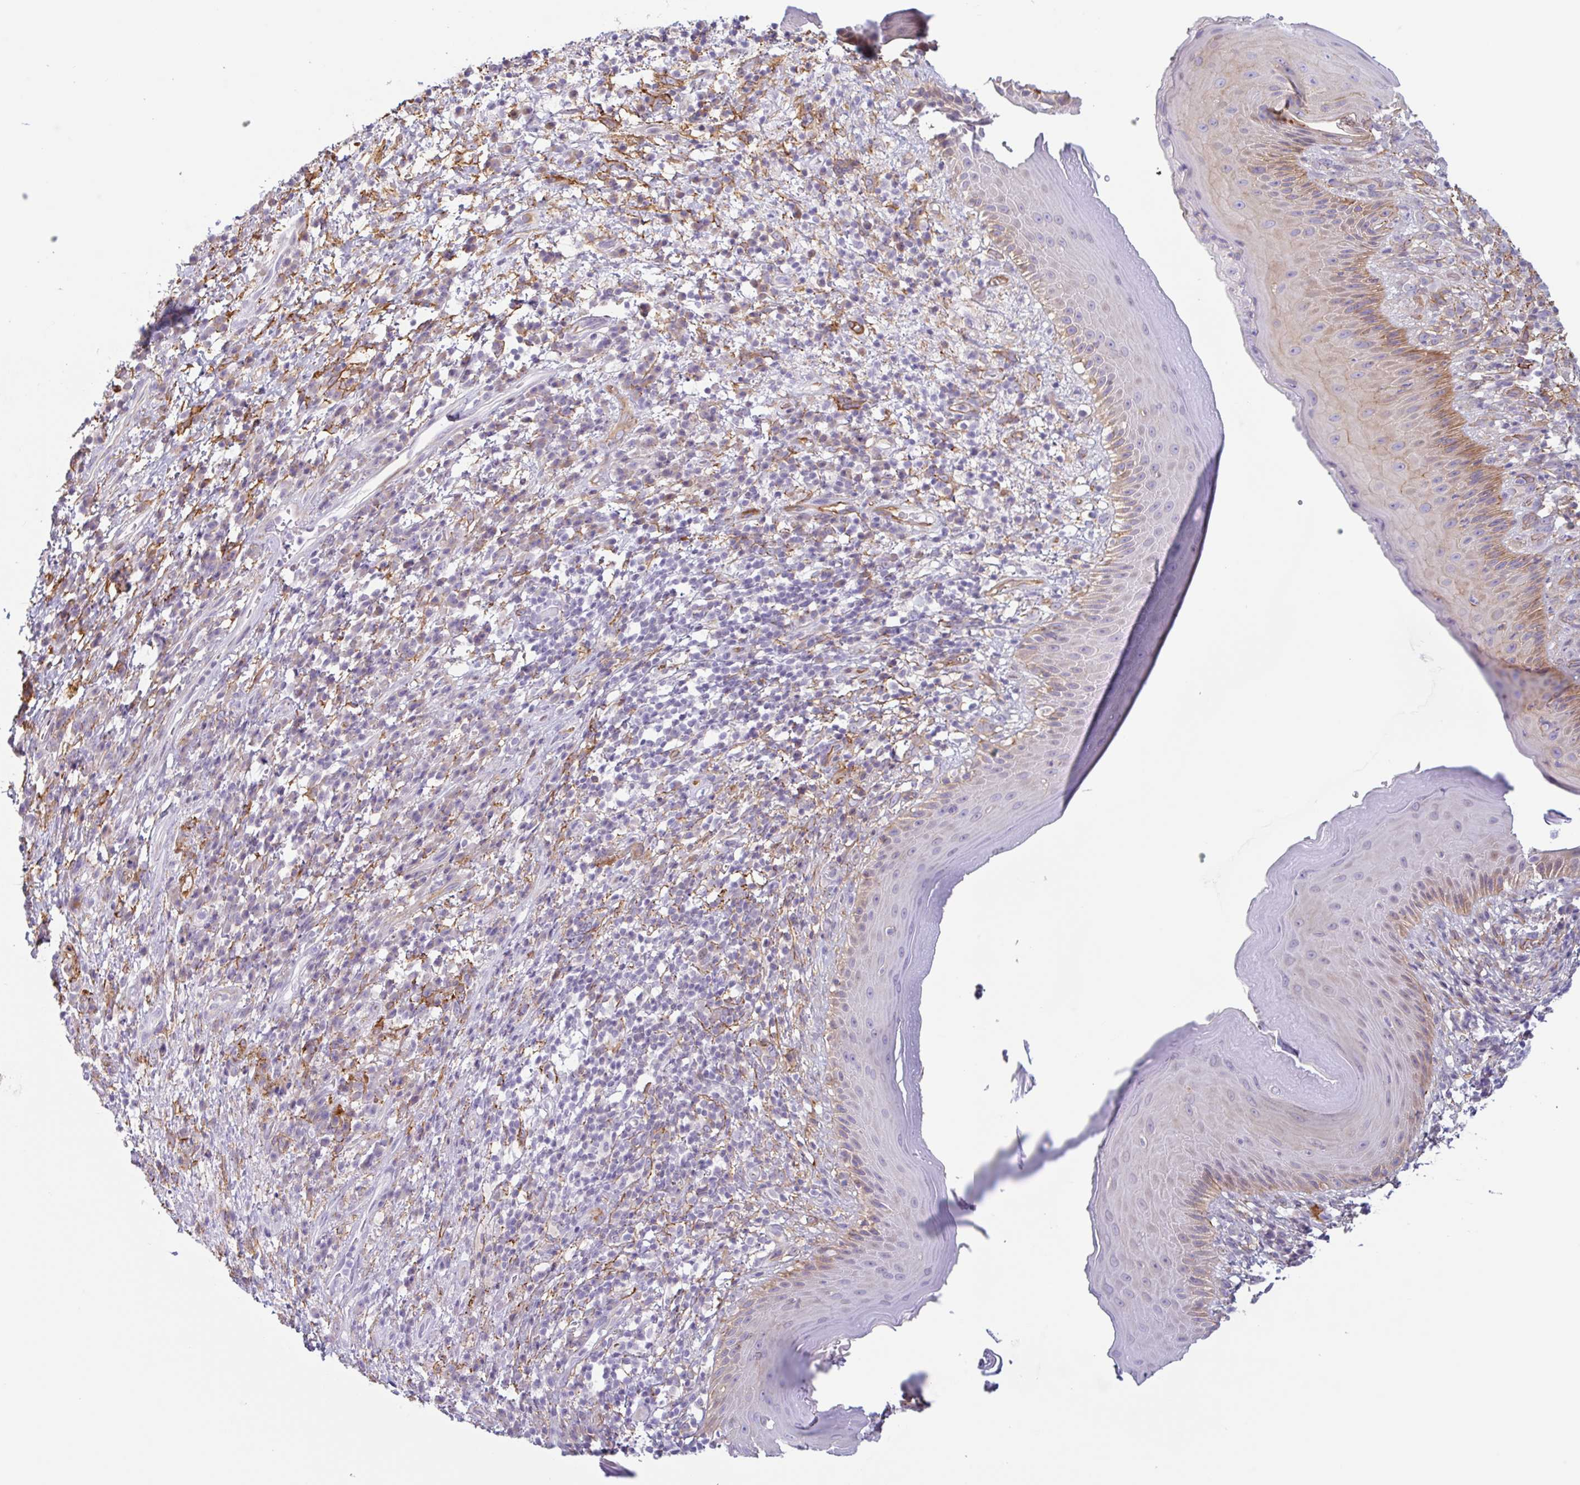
{"staining": {"intensity": "moderate", "quantity": "<25%", "location": "cytoplasmic/membranous"}, "tissue": "skin", "cell_type": "Epidermal cells", "image_type": "normal", "snomed": [{"axis": "morphology", "description": "Normal tissue, NOS"}, {"axis": "topography", "description": "Anal"}], "caption": "Moderate cytoplasmic/membranous protein positivity is appreciated in approximately <25% of epidermal cells in skin. (DAB (3,3'-diaminobenzidine) IHC with brightfield microscopy, high magnification).", "gene": "MYH10", "patient": {"sex": "male", "age": 78}}